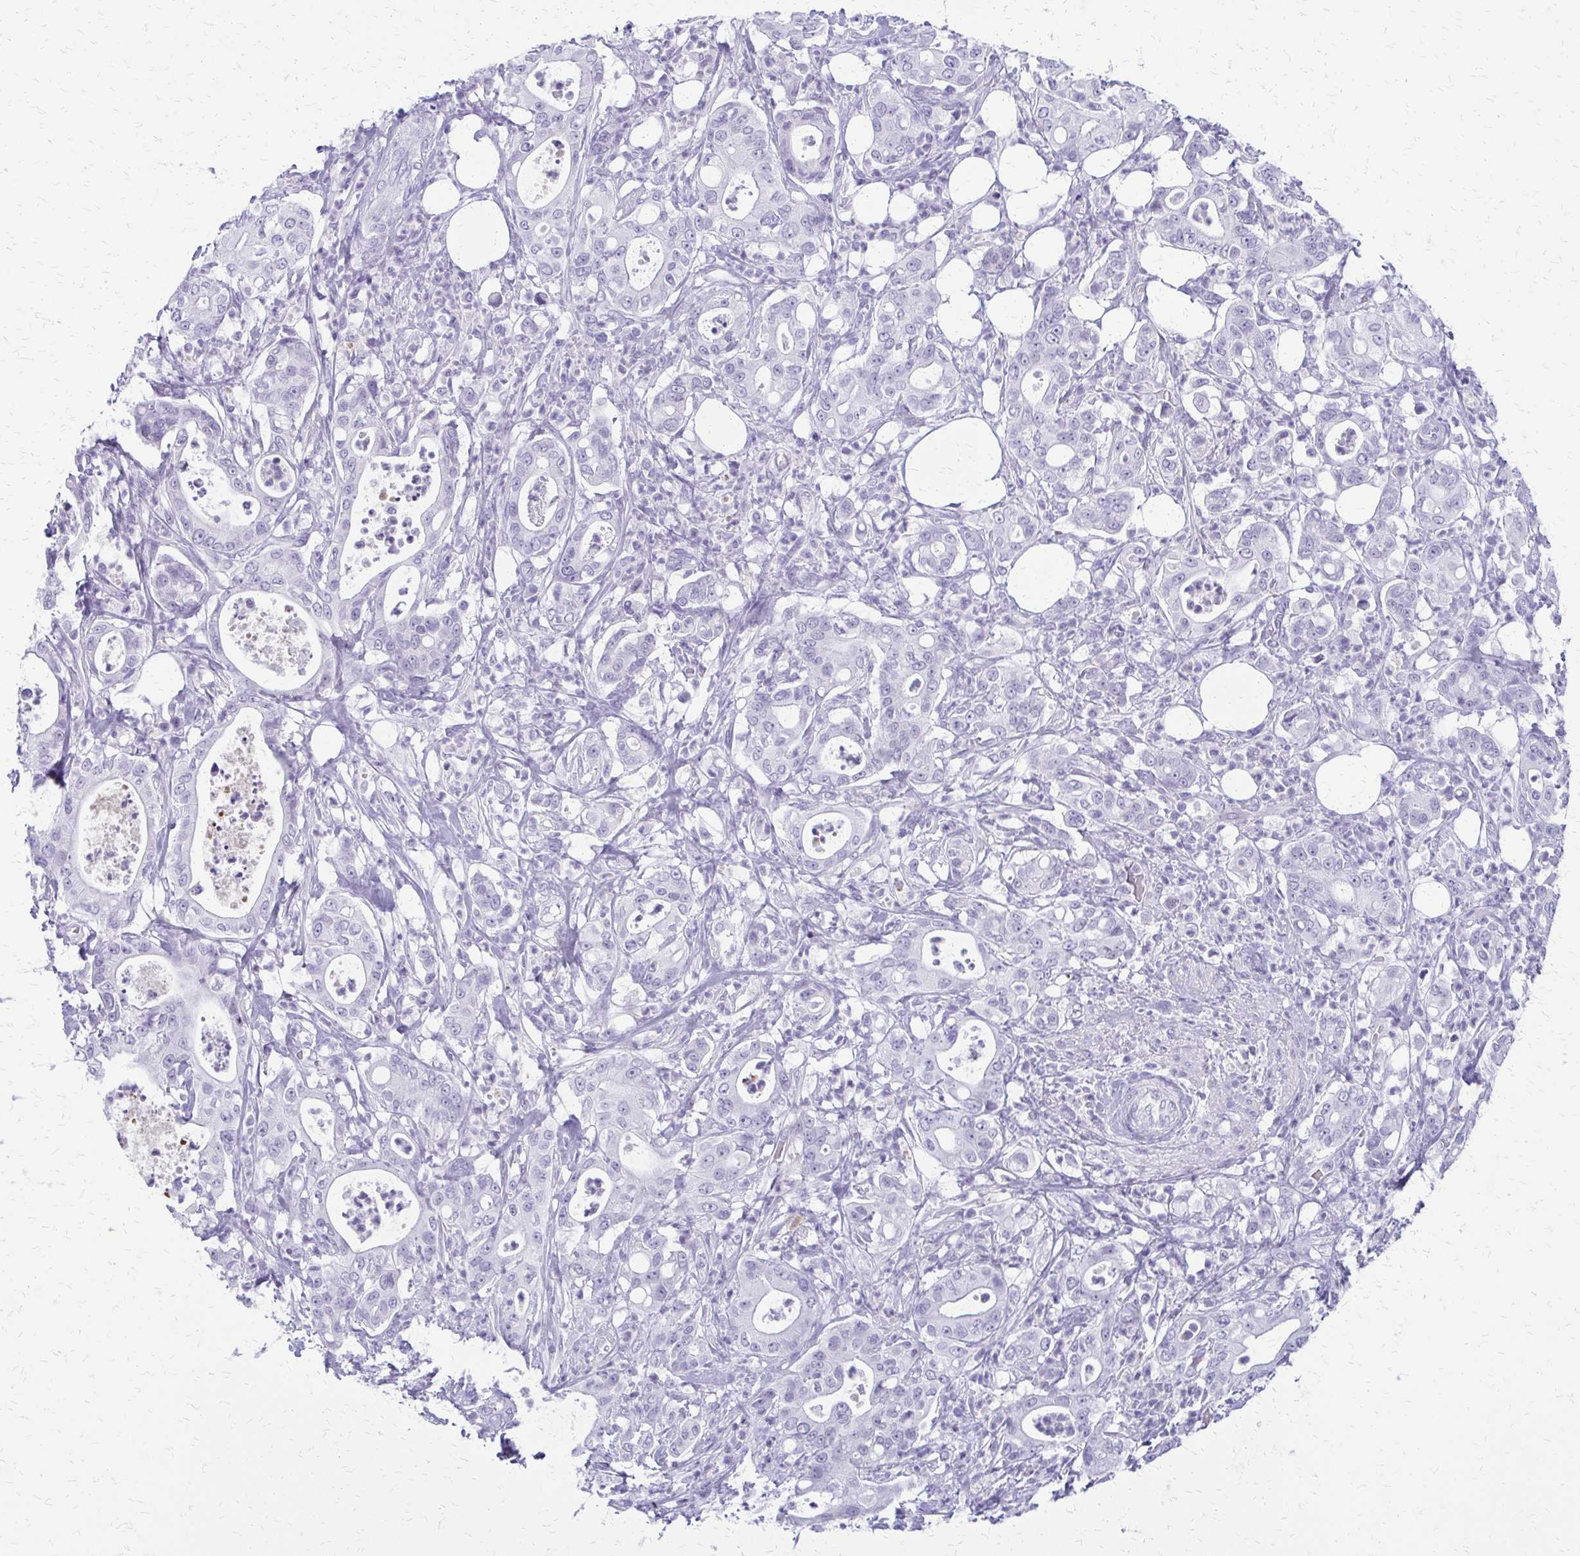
{"staining": {"intensity": "negative", "quantity": "none", "location": "none"}, "tissue": "pancreatic cancer", "cell_type": "Tumor cells", "image_type": "cancer", "snomed": [{"axis": "morphology", "description": "Adenocarcinoma, NOS"}, {"axis": "topography", "description": "Pancreas"}], "caption": "IHC micrograph of neoplastic tissue: pancreatic cancer stained with DAB reveals no significant protein staining in tumor cells. (DAB immunohistochemistry (IHC) with hematoxylin counter stain).", "gene": "FAM162B", "patient": {"sex": "male", "age": 71}}